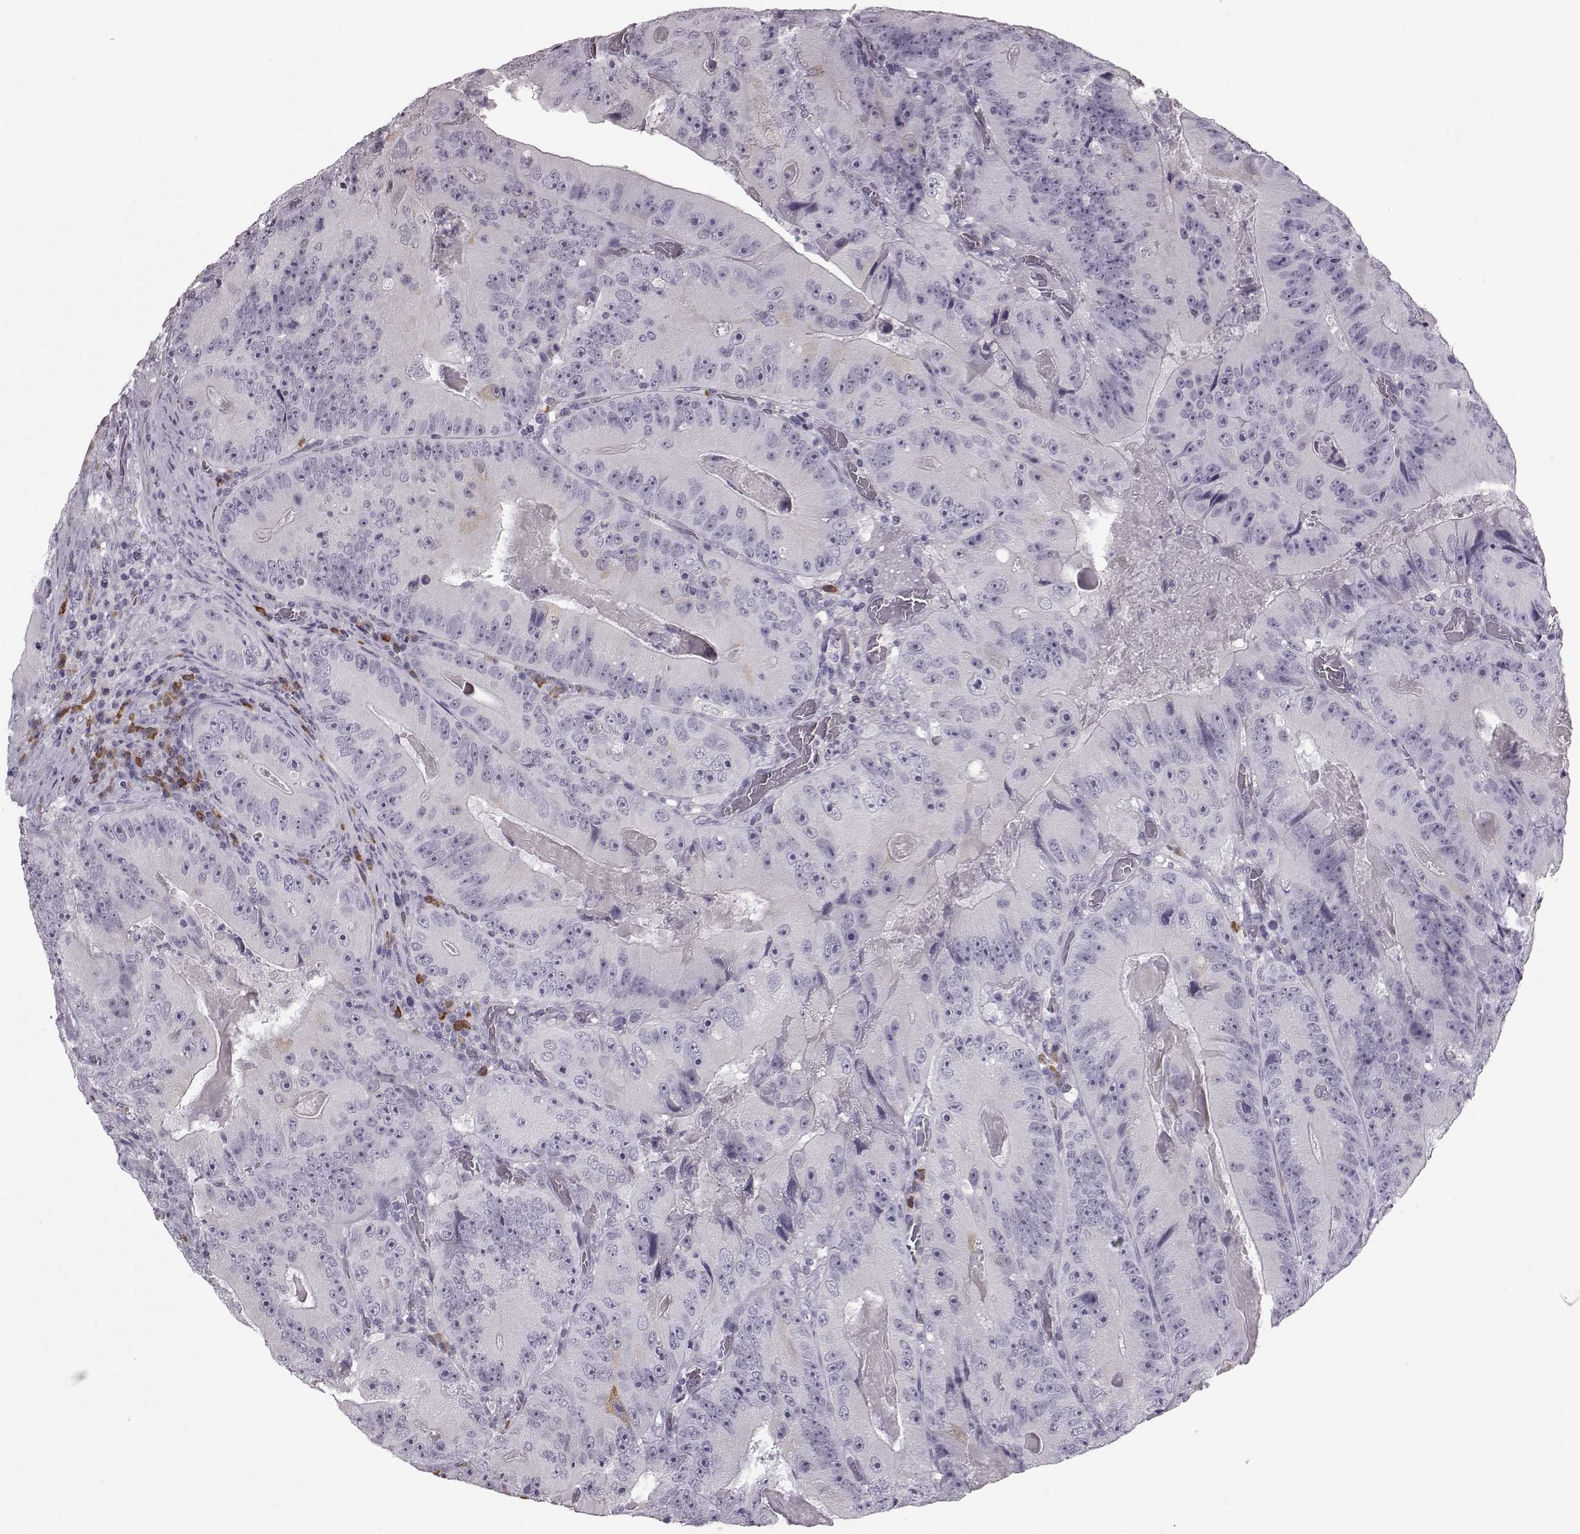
{"staining": {"intensity": "negative", "quantity": "none", "location": "none"}, "tissue": "colorectal cancer", "cell_type": "Tumor cells", "image_type": "cancer", "snomed": [{"axis": "morphology", "description": "Adenocarcinoma, NOS"}, {"axis": "topography", "description": "Colon"}], "caption": "An image of colorectal adenocarcinoma stained for a protein displays no brown staining in tumor cells. (DAB immunohistochemistry, high magnification).", "gene": "JSRP1", "patient": {"sex": "female", "age": 86}}